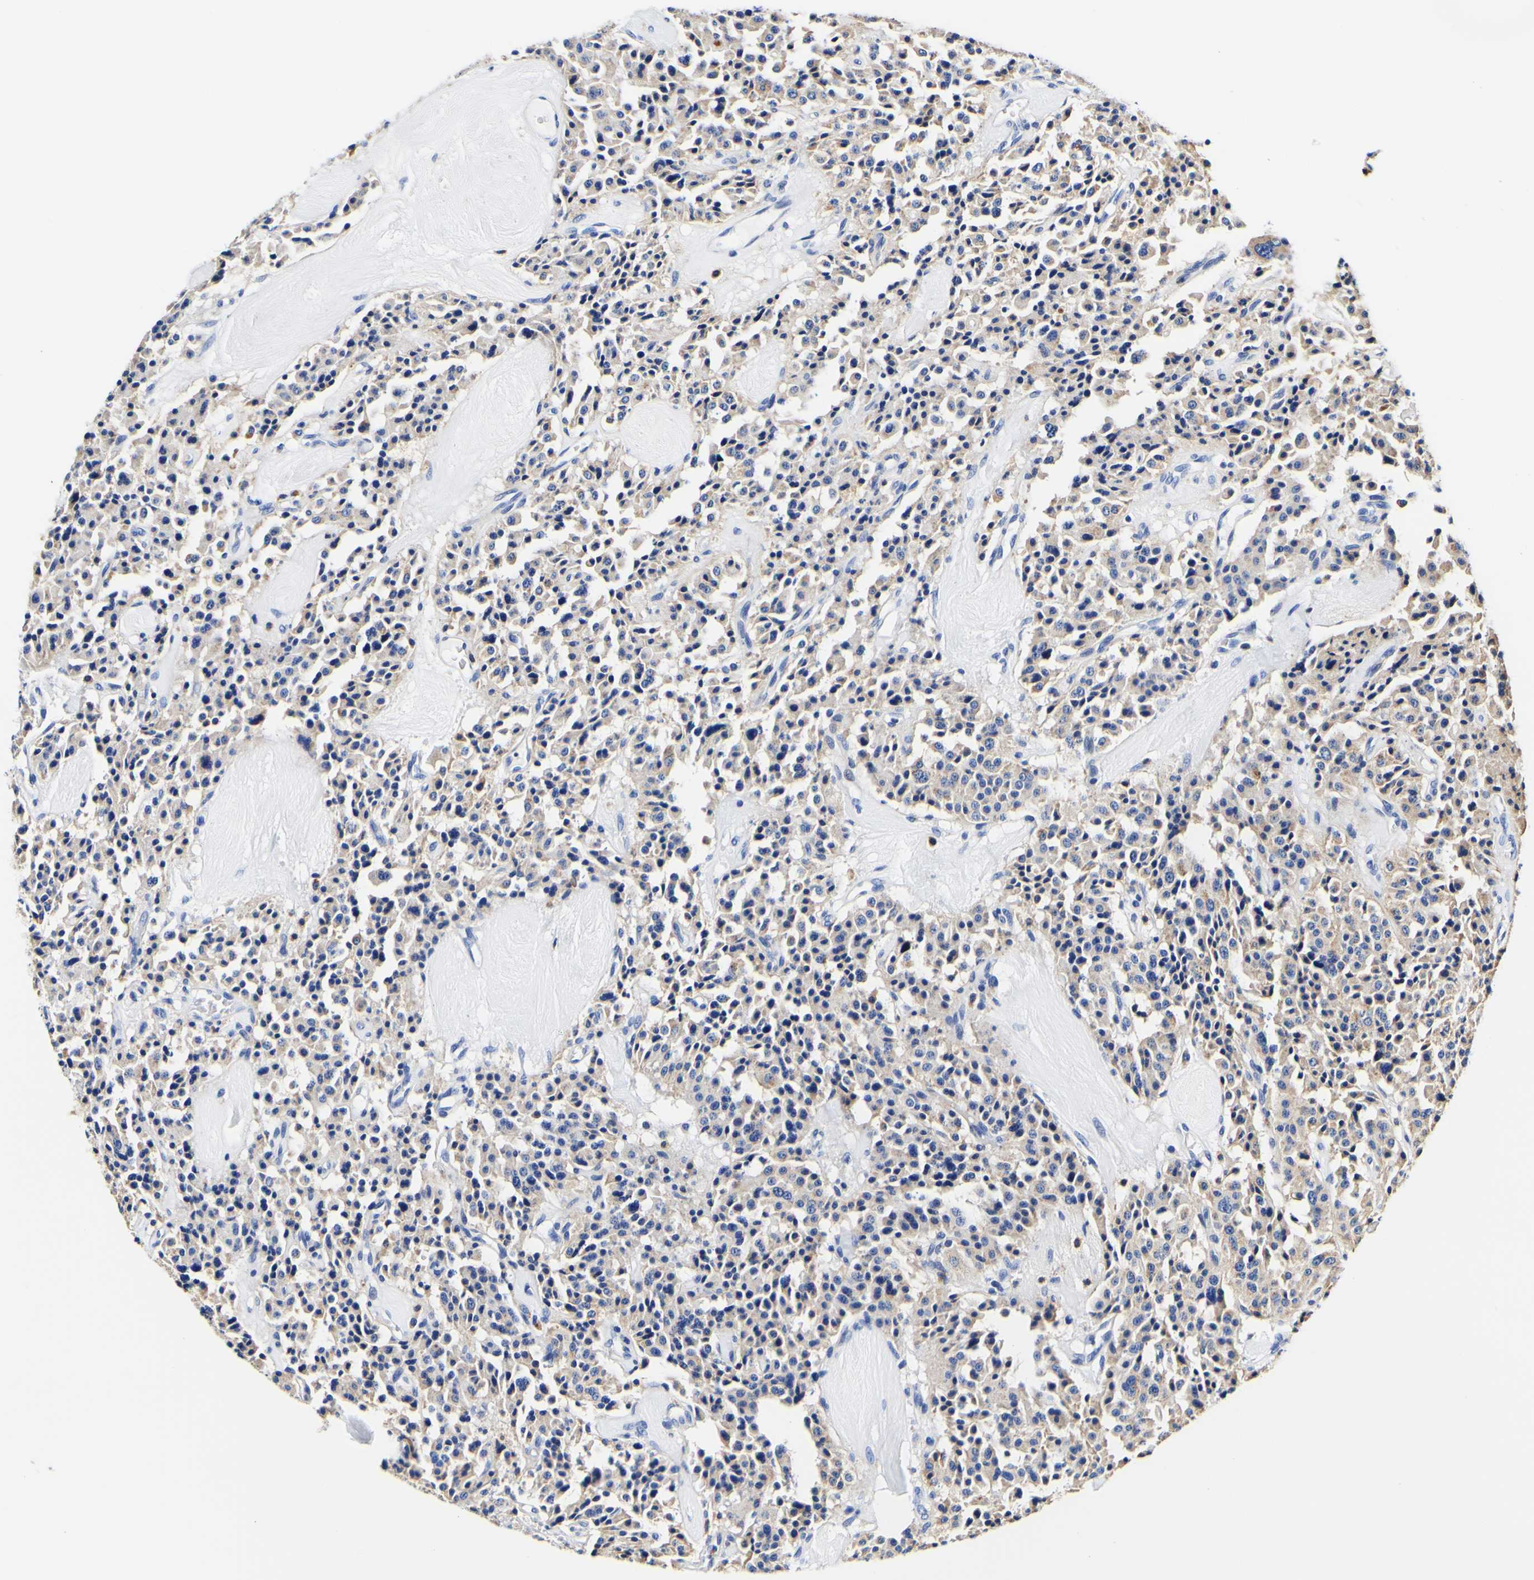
{"staining": {"intensity": "weak", "quantity": ">75%", "location": "cytoplasmic/membranous"}, "tissue": "carcinoid", "cell_type": "Tumor cells", "image_type": "cancer", "snomed": [{"axis": "morphology", "description": "Carcinoid, malignant, NOS"}, {"axis": "topography", "description": "Lung"}], "caption": "Immunohistochemistry (IHC) (DAB (3,3'-diaminobenzidine)) staining of carcinoid (malignant) shows weak cytoplasmic/membranous protein expression in about >75% of tumor cells.", "gene": "CAMK4", "patient": {"sex": "male", "age": 30}}